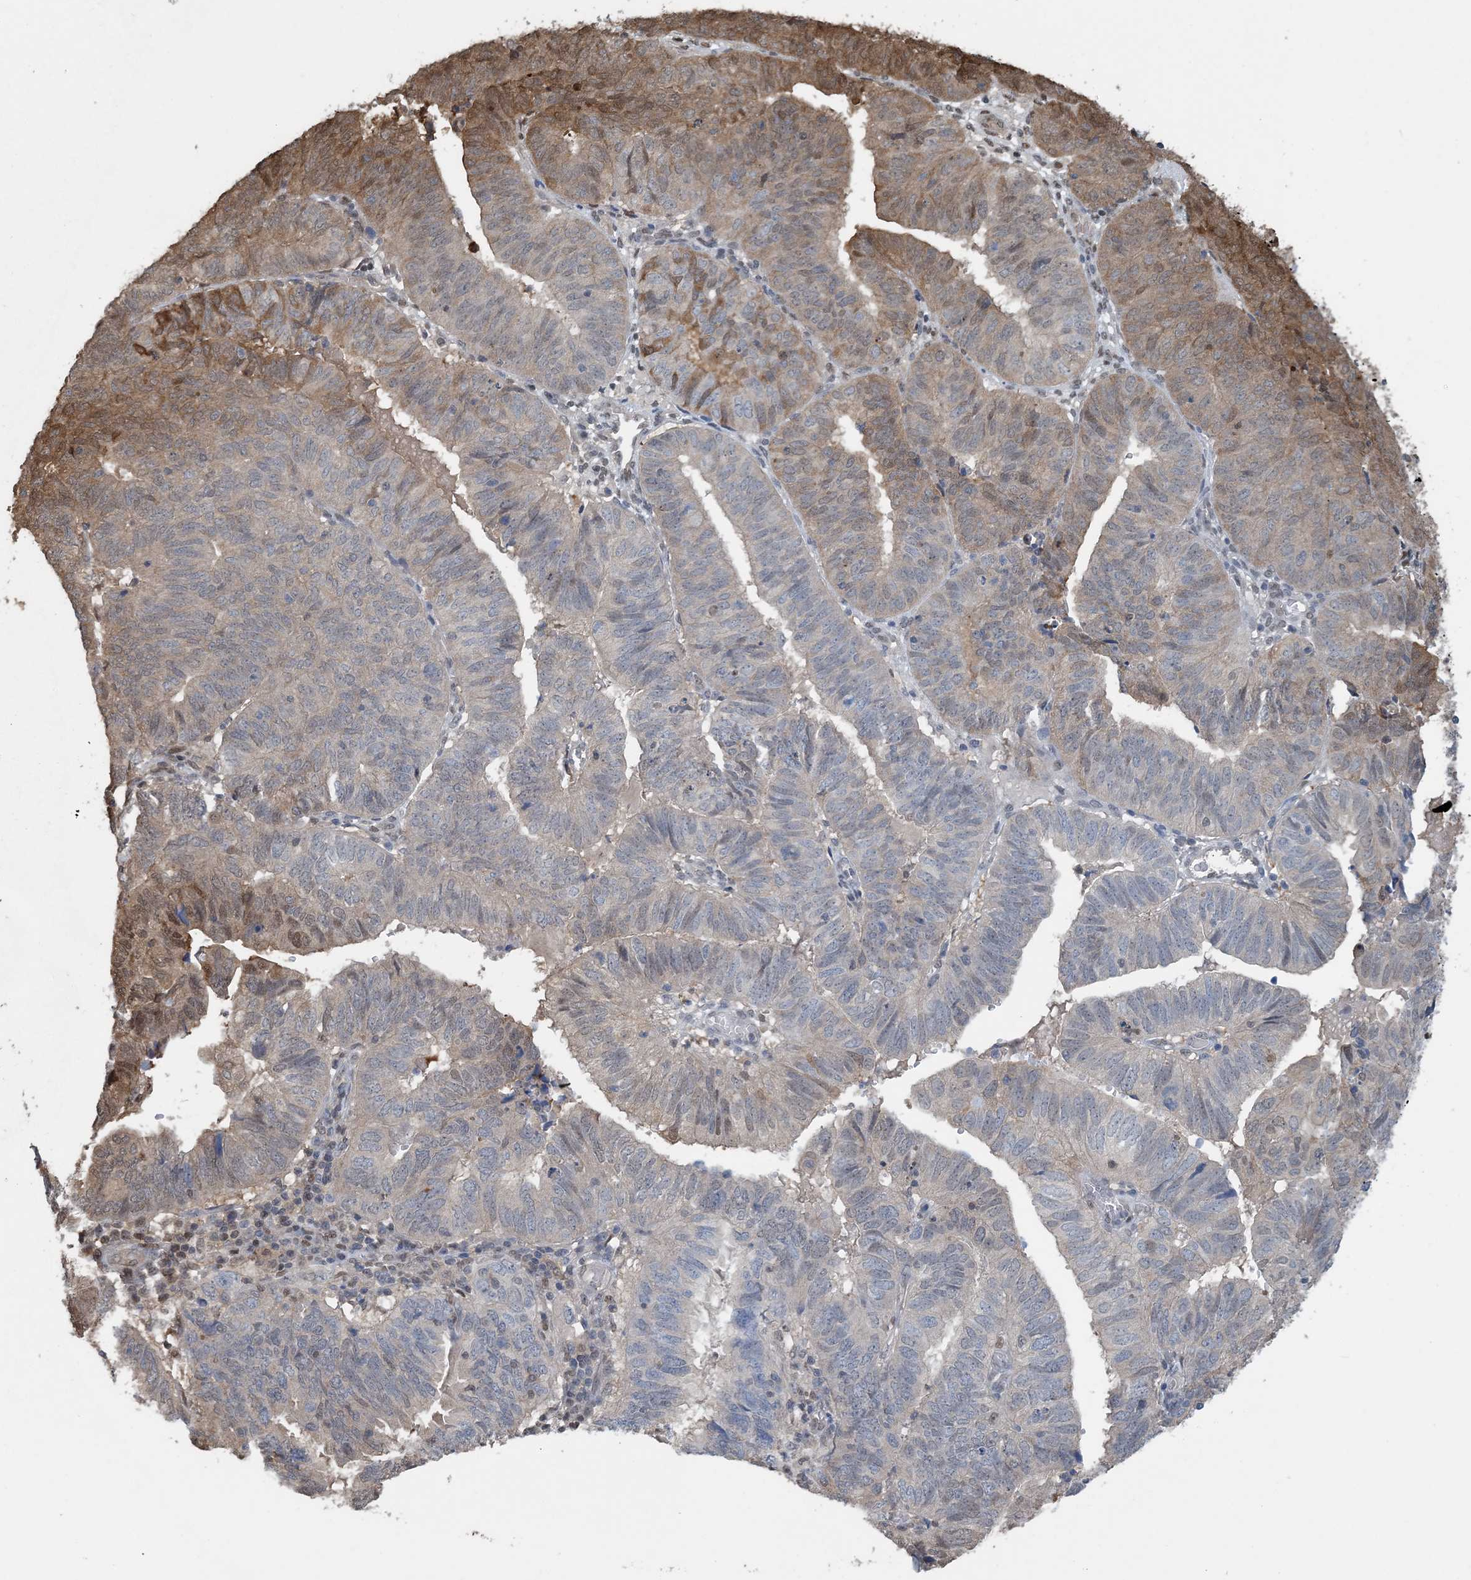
{"staining": {"intensity": "moderate", "quantity": "<25%", "location": "cytoplasmic/membranous,nuclear"}, "tissue": "endometrial cancer", "cell_type": "Tumor cells", "image_type": "cancer", "snomed": [{"axis": "morphology", "description": "Adenocarcinoma, NOS"}, {"axis": "topography", "description": "Uterus"}], "caption": "An immunohistochemistry (IHC) photomicrograph of neoplastic tissue is shown. Protein staining in brown labels moderate cytoplasmic/membranous and nuclear positivity in endometrial cancer (adenocarcinoma) within tumor cells.", "gene": "HIKESHI", "patient": {"sex": "female", "age": 77}}